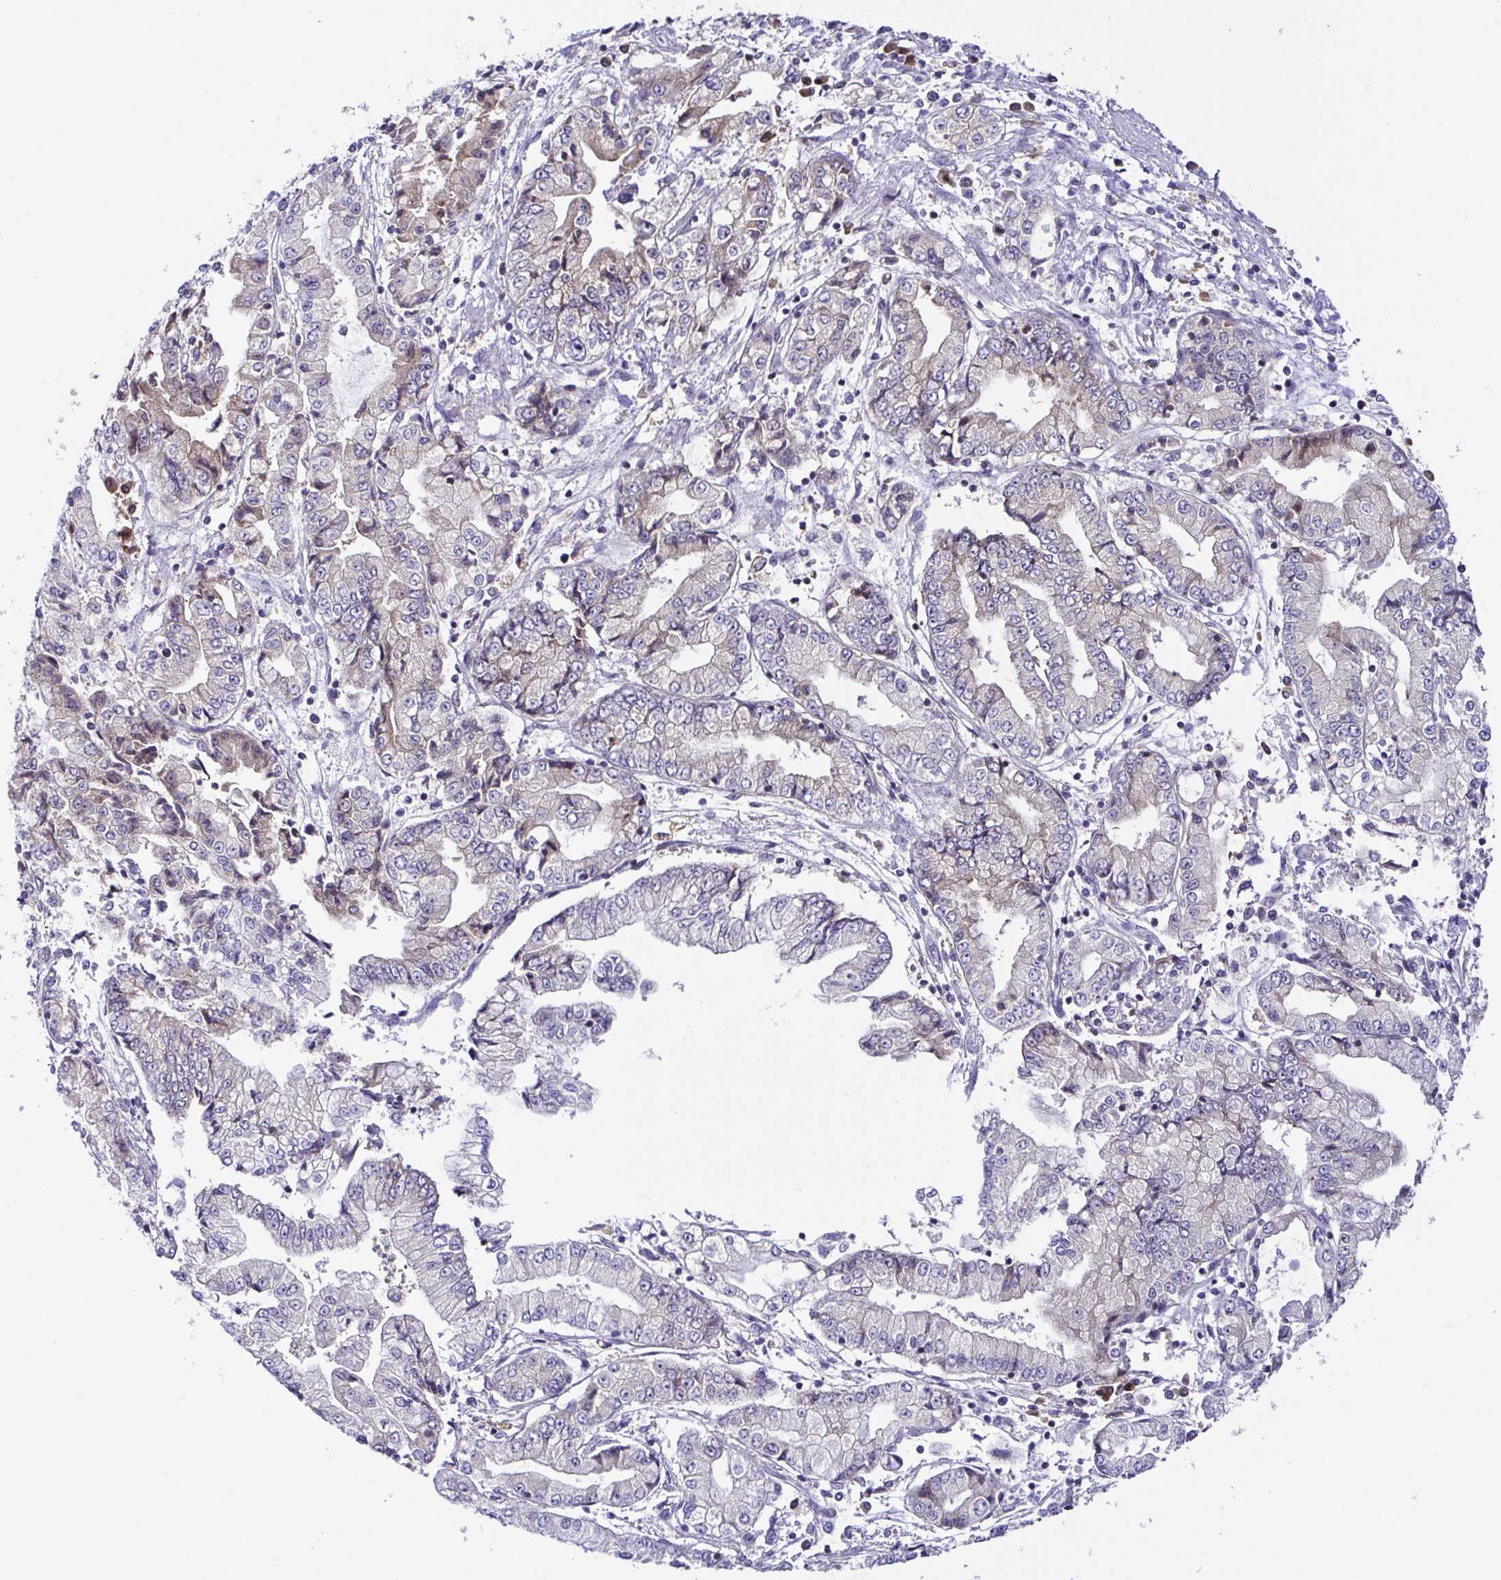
{"staining": {"intensity": "weak", "quantity": "<25%", "location": "cytoplasmic/membranous"}, "tissue": "stomach cancer", "cell_type": "Tumor cells", "image_type": "cancer", "snomed": [{"axis": "morphology", "description": "Adenocarcinoma, NOS"}, {"axis": "topography", "description": "Stomach, upper"}], "caption": "Immunohistochemical staining of human adenocarcinoma (stomach) displays no significant positivity in tumor cells.", "gene": "FAU", "patient": {"sex": "female", "age": 74}}